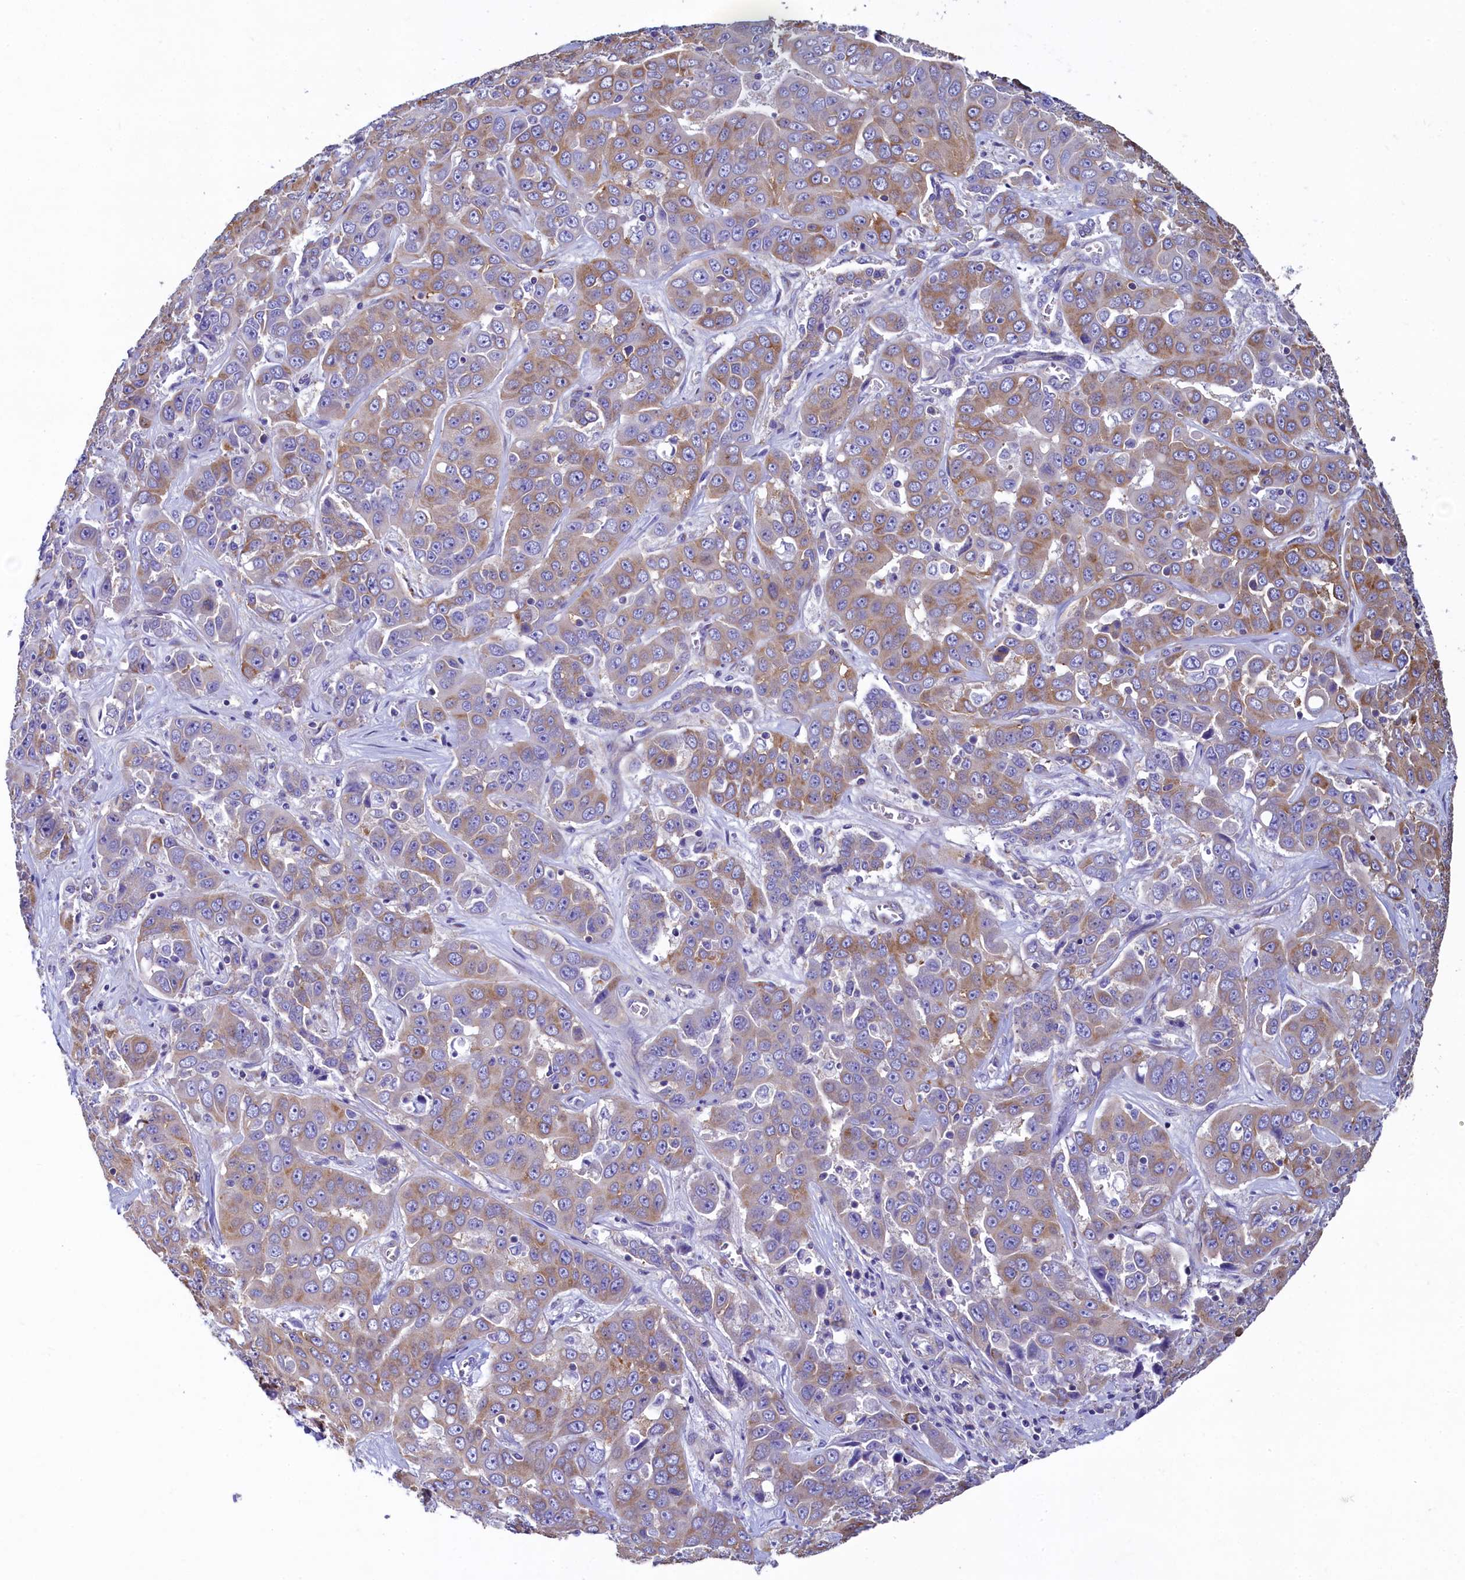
{"staining": {"intensity": "moderate", "quantity": ">75%", "location": "cytoplasmic/membranous"}, "tissue": "liver cancer", "cell_type": "Tumor cells", "image_type": "cancer", "snomed": [{"axis": "morphology", "description": "Cholangiocarcinoma"}, {"axis": "topography", "description": "Liver"}], "caption": "Immunohistochemical staining of human liver cancer demonstrates medium levels of moderate cytoplasmic/membranous positivity in approximately >75% of tumor cells.", "gene": "GPR21", "patient": {"sex": "female", "age": 52}}